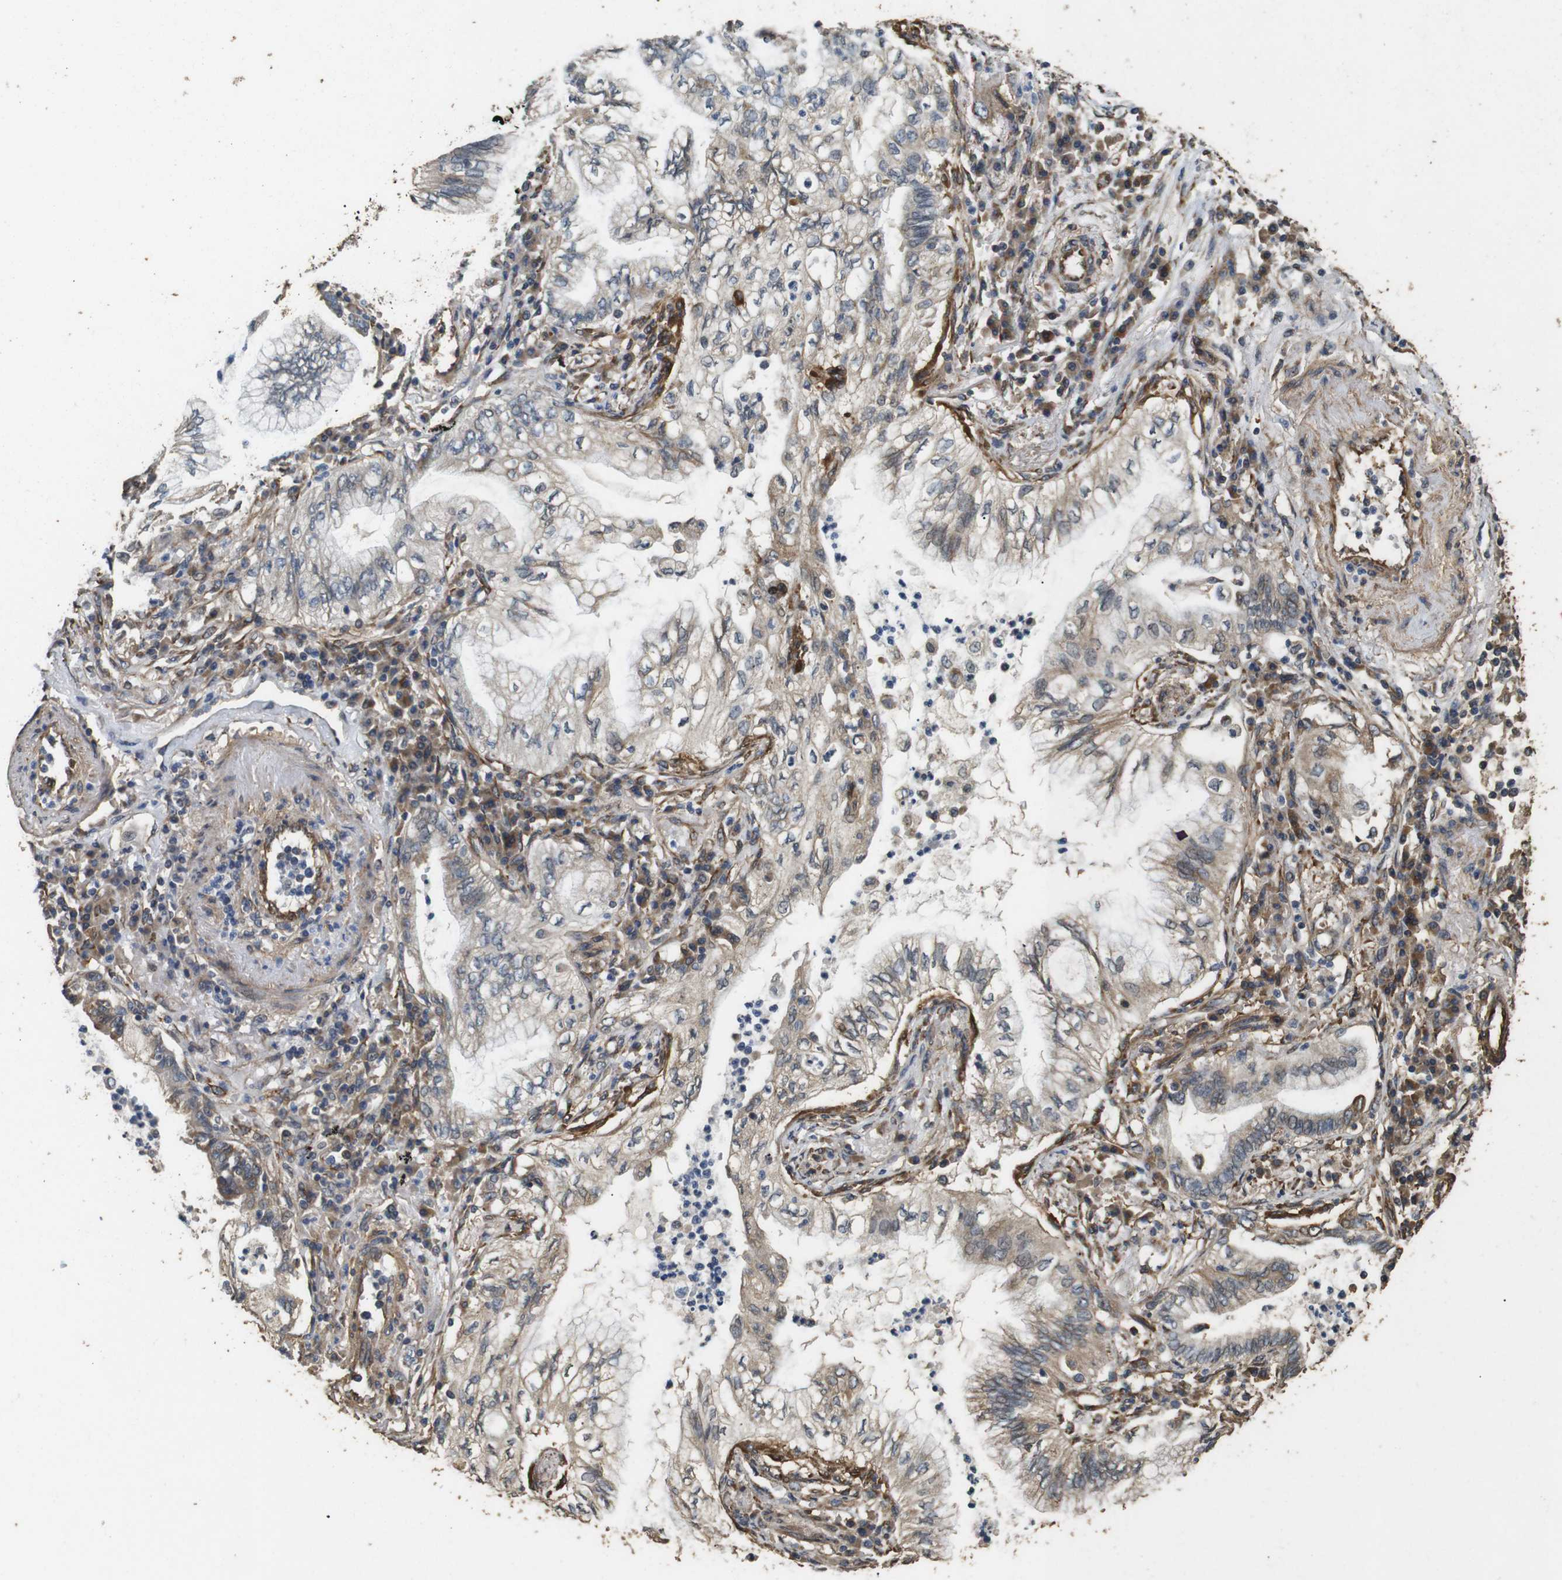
{"staining": {"intensity": "weak", "quantity": "<25%", "location": "cytoplasmic/membranous"}, "tissue": "lung cancer", "cell_type": "Tumor cells", "image_type": "cancer", "snomed": [{"axis": "morphology", "description": "Normal tissue, NOS"}, {"axis": "morphology", "description": "Adenocarcinoma, NOS"}, {"axis": "topography", "description": "Bronchus"}, {"axis": "topography", "description": "Lung"}], "caption": "Lung cancer was stained to show a protein in brown. There is no significant expression in tumor cells.", "gene": "CNPY4", "patient": {"sex": "female", "age": 70}}